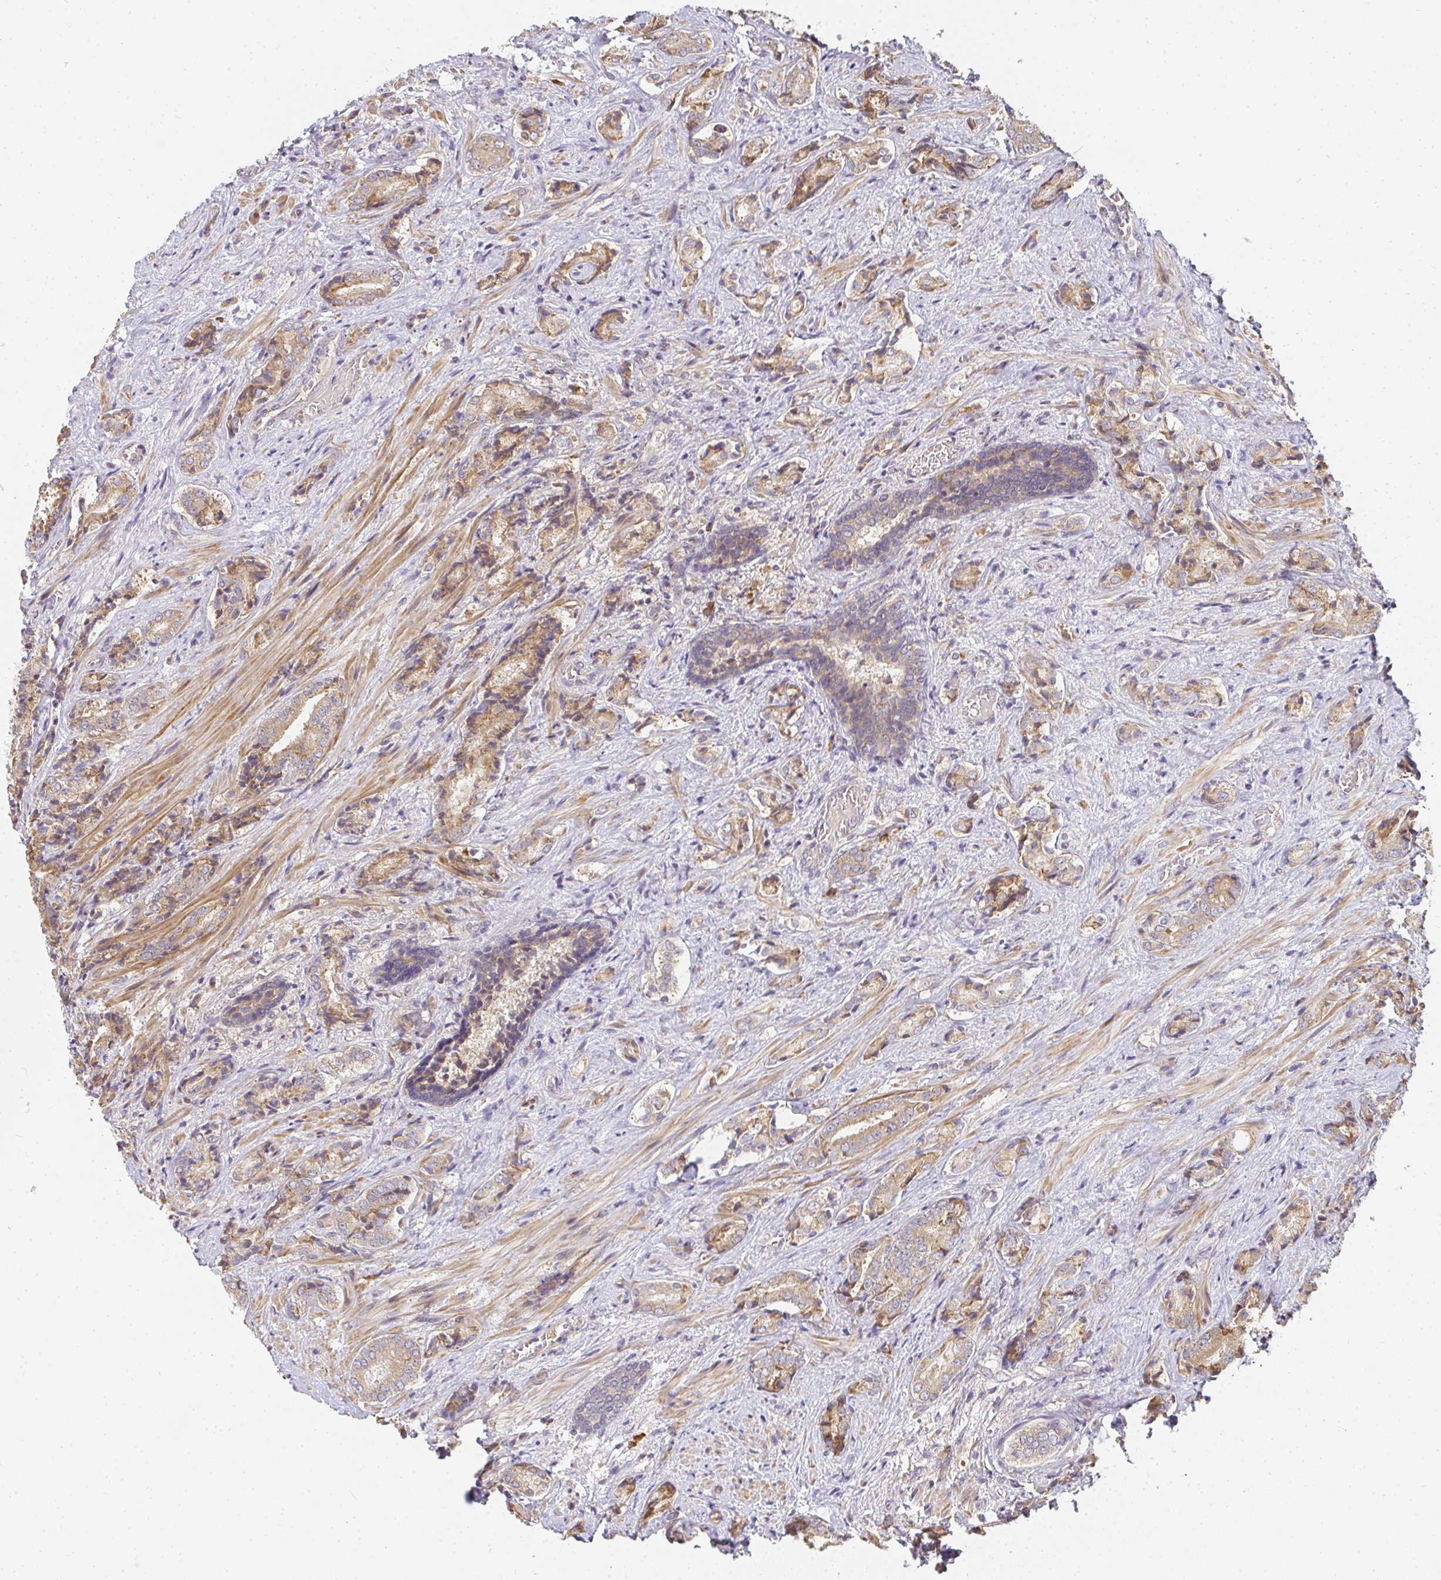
{"staining": {"intensity": "weak", "quantity": ">75%", "location": "cytoplasmic/membranous"}, "tissue": "prostate cancer", "cell_type": "Tumor cells", "image_type": "cancer", "snomed": [{"axis": "morphology", "description": "Adenocarcinoma, High grade"}, {"axis": "topography", "description": "Prostate"}], "caption": "Immunohistochemistry of prostate cancer (adenocarcinoma (high-grade)) demonstrates low levels of weak cytoplasmic/membranous positivity in about >75% of tumor cells.", "gene": "SLC35B3", "patient": {"sex": "male", "age": 62}}